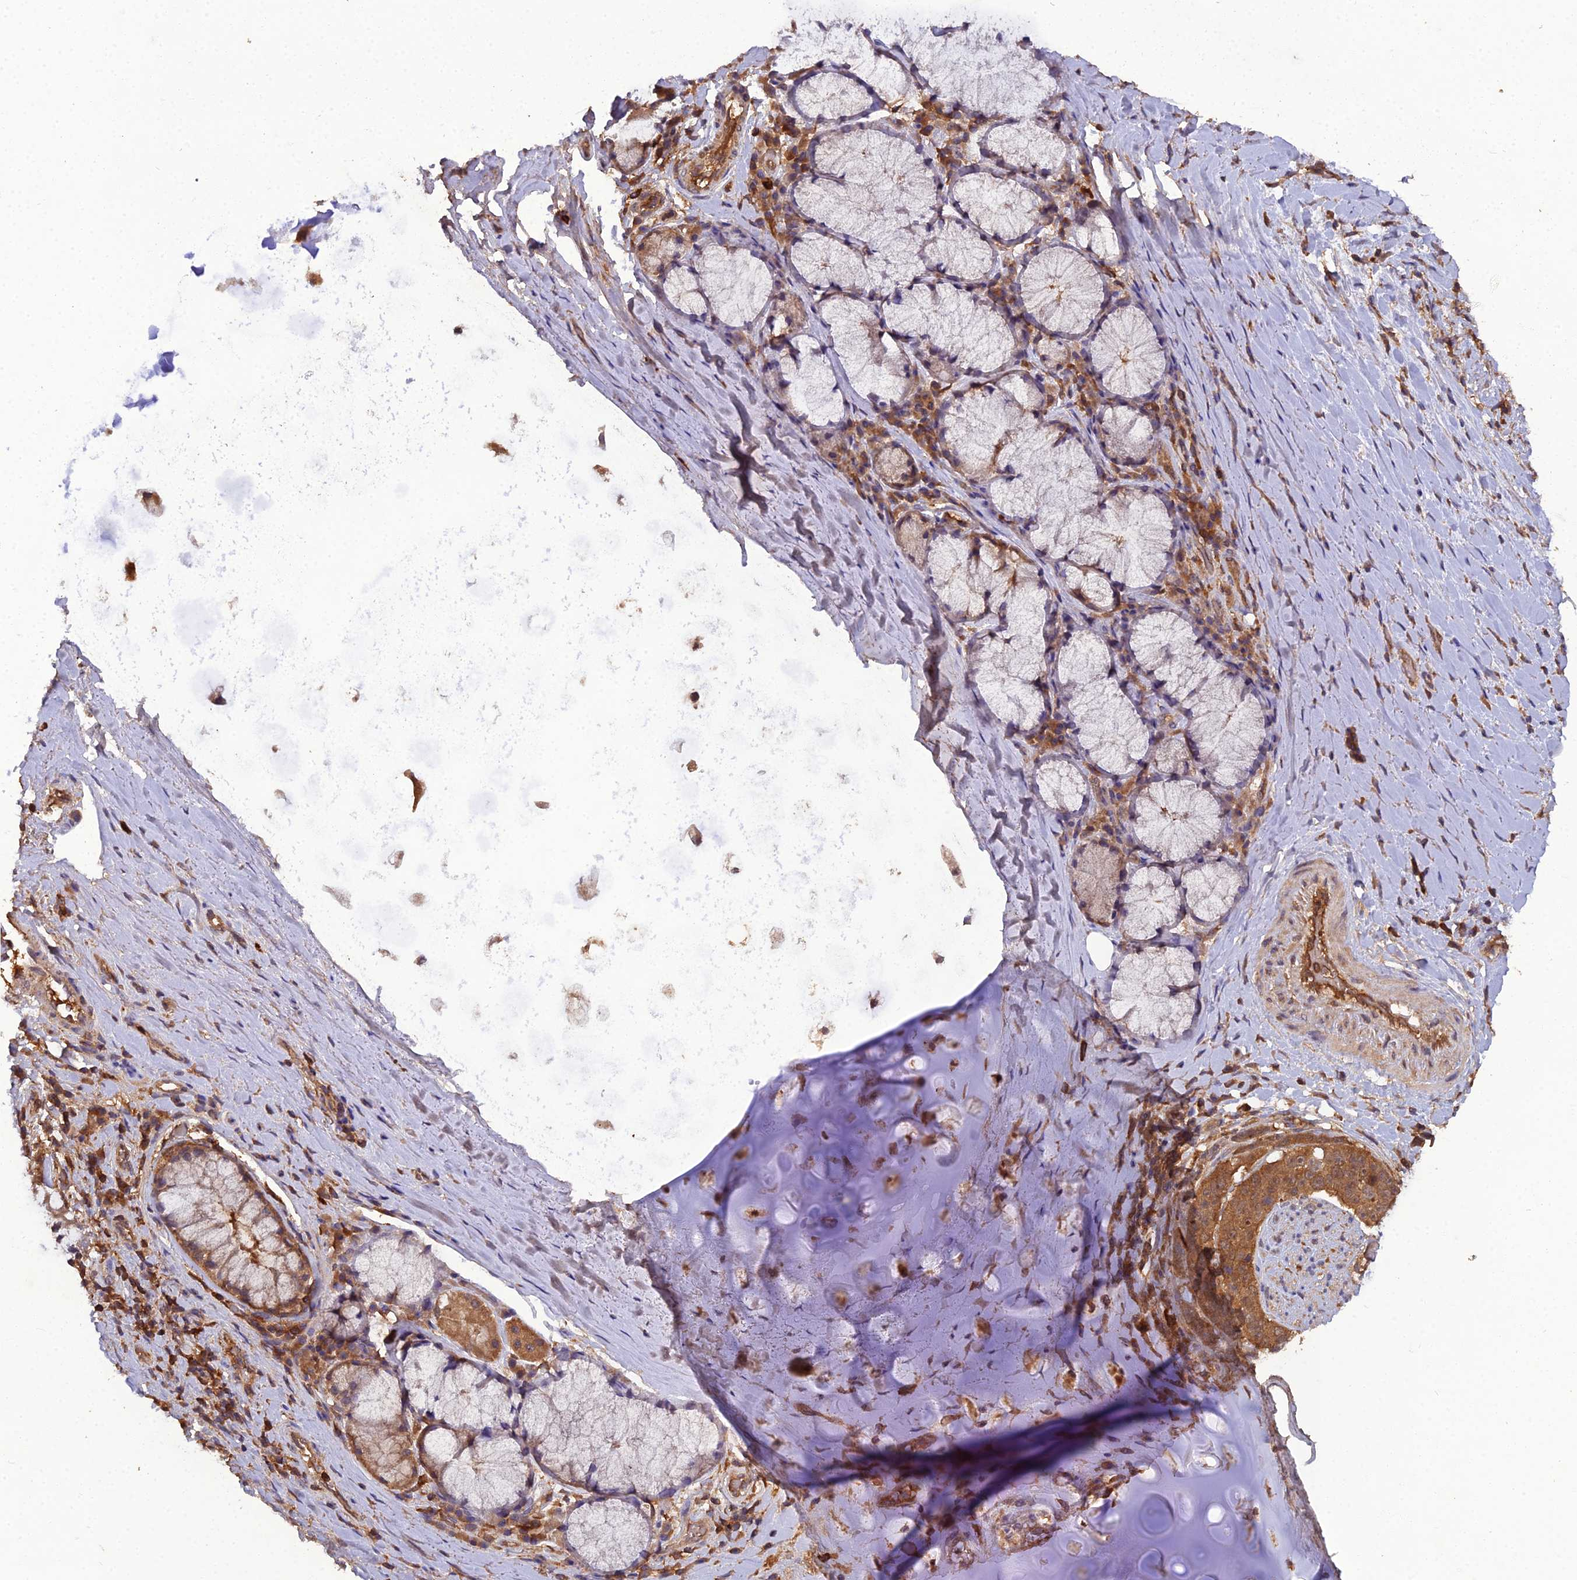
{"staining": {"intensity": "weak", "quantity": ">75%", "location": "cytoplasmic/membranous"}, "tissue": "adipose tissue", "cell_type": "Adipocytes", "image_type": "normal", "snomed": [{"axis": "morphology", "description": "Normal tissue, NOS"}, {"axis": "morphology", "description": "Squamous cell carcinoma, NOS"}, {"axis": "topography", "description": "Bronchus"}, {"axis": "topography", "description": "Lung"}], "caption": "IHC of benign human adipose tissue shows low levels of weak cytoplasmic/membranous staining in about >75% of adipocytes.", "gene": "TMEM258", "patient": {"sex": "male", "age": 64}}